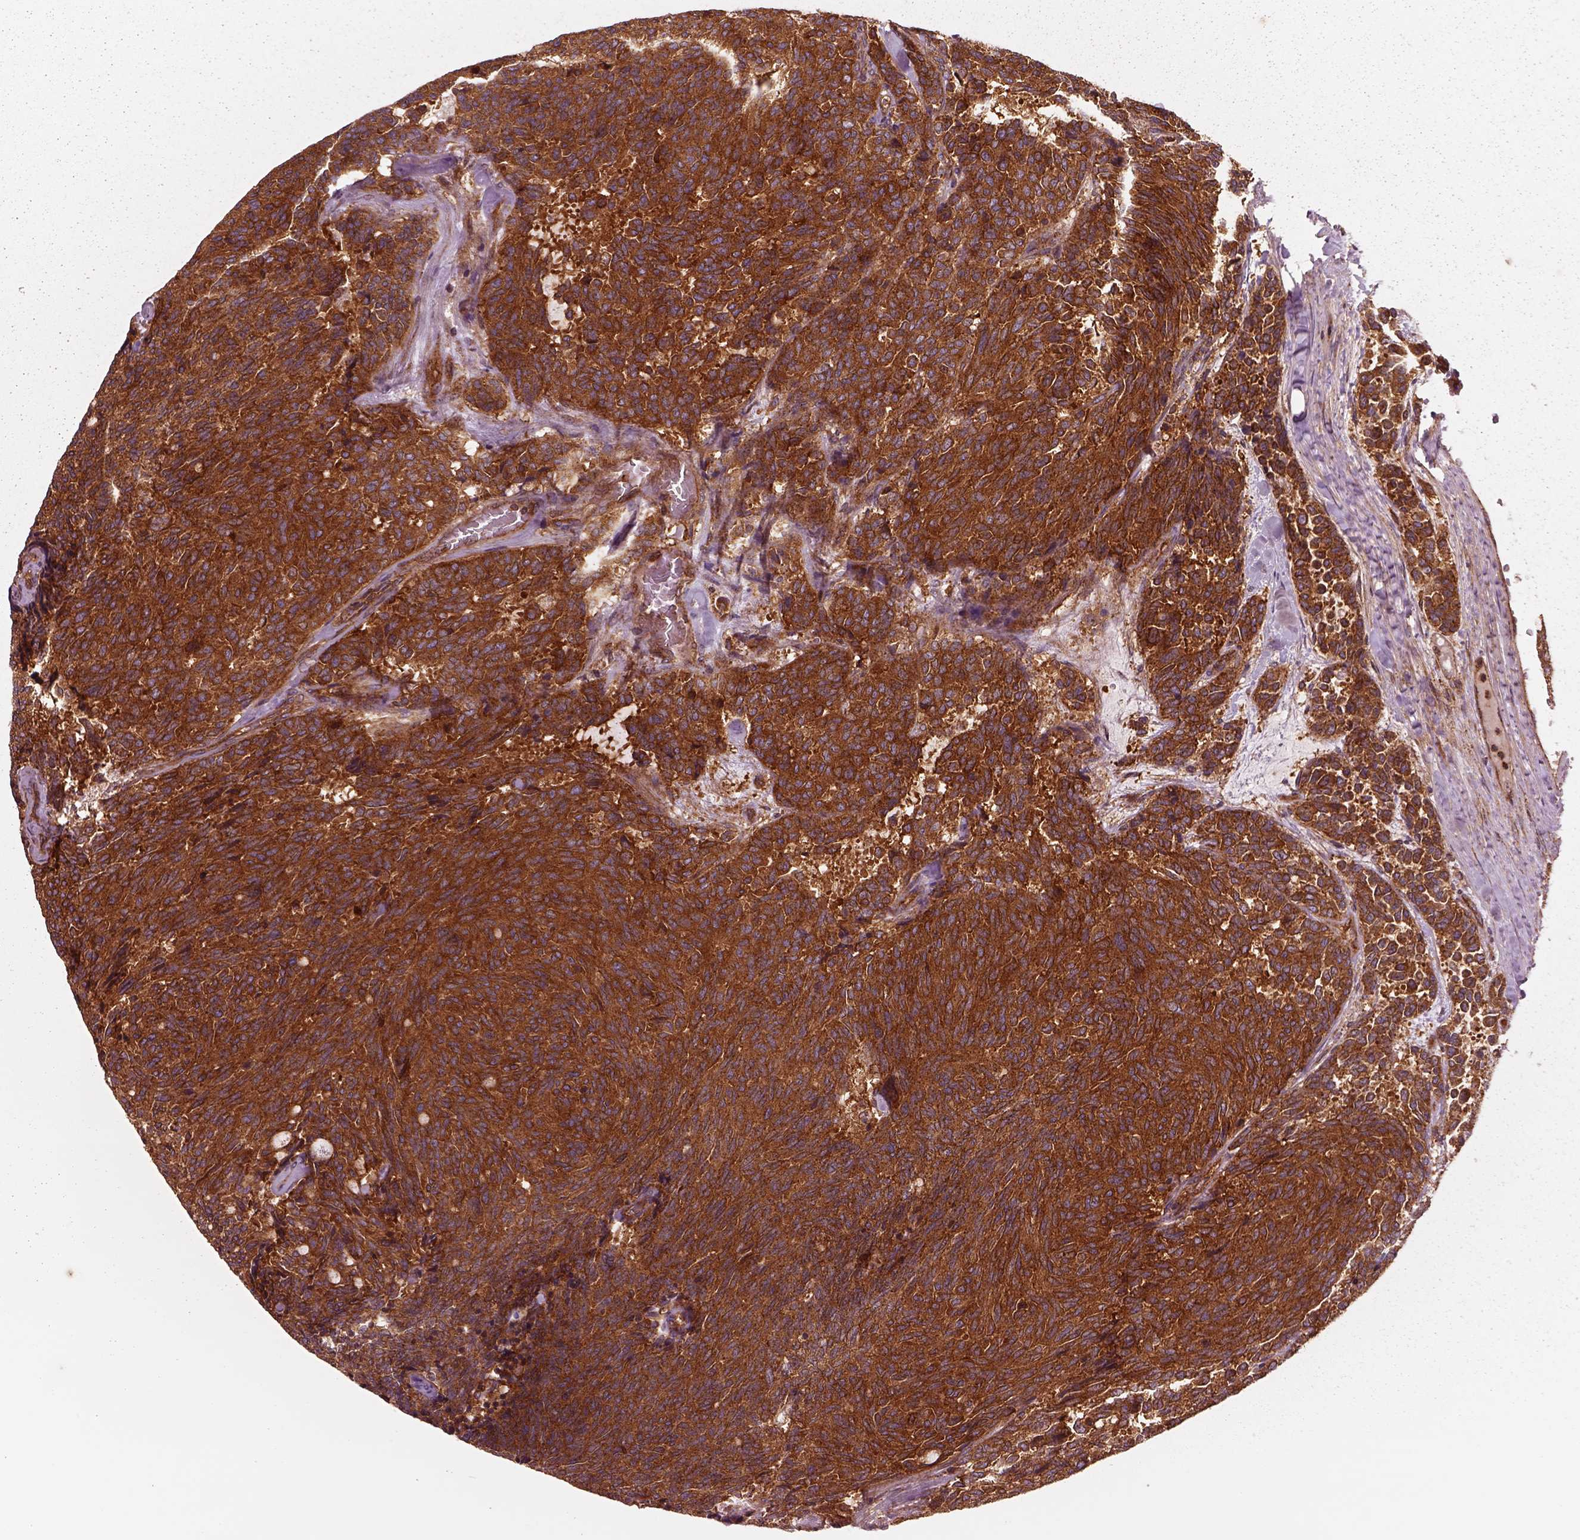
{"staining": {"intensity": "strong", "quantity": ">75%", "location": "cytoplasmic/membranous"}, "tissue": "carcinoid", "cell_type": "Tumor cells", "image_type": "cancer", "snomed": [{"axis": "morphology", "description": "Carcinoid, malignant, NOS"}, {"axis": "topography", "description": "Pancreas"}], "caption": "High-magnification brightfield microscopy of carcinoid (malignant) stained with DAB (brown) and counterstained with hematoxylin (blue). tumor cells exhibit strong cytoplasmic/membranous staining is seen in approximately>75% of cells.", "gene": "WASHC2A", "patient": {"sex": "female", "age": 54}}